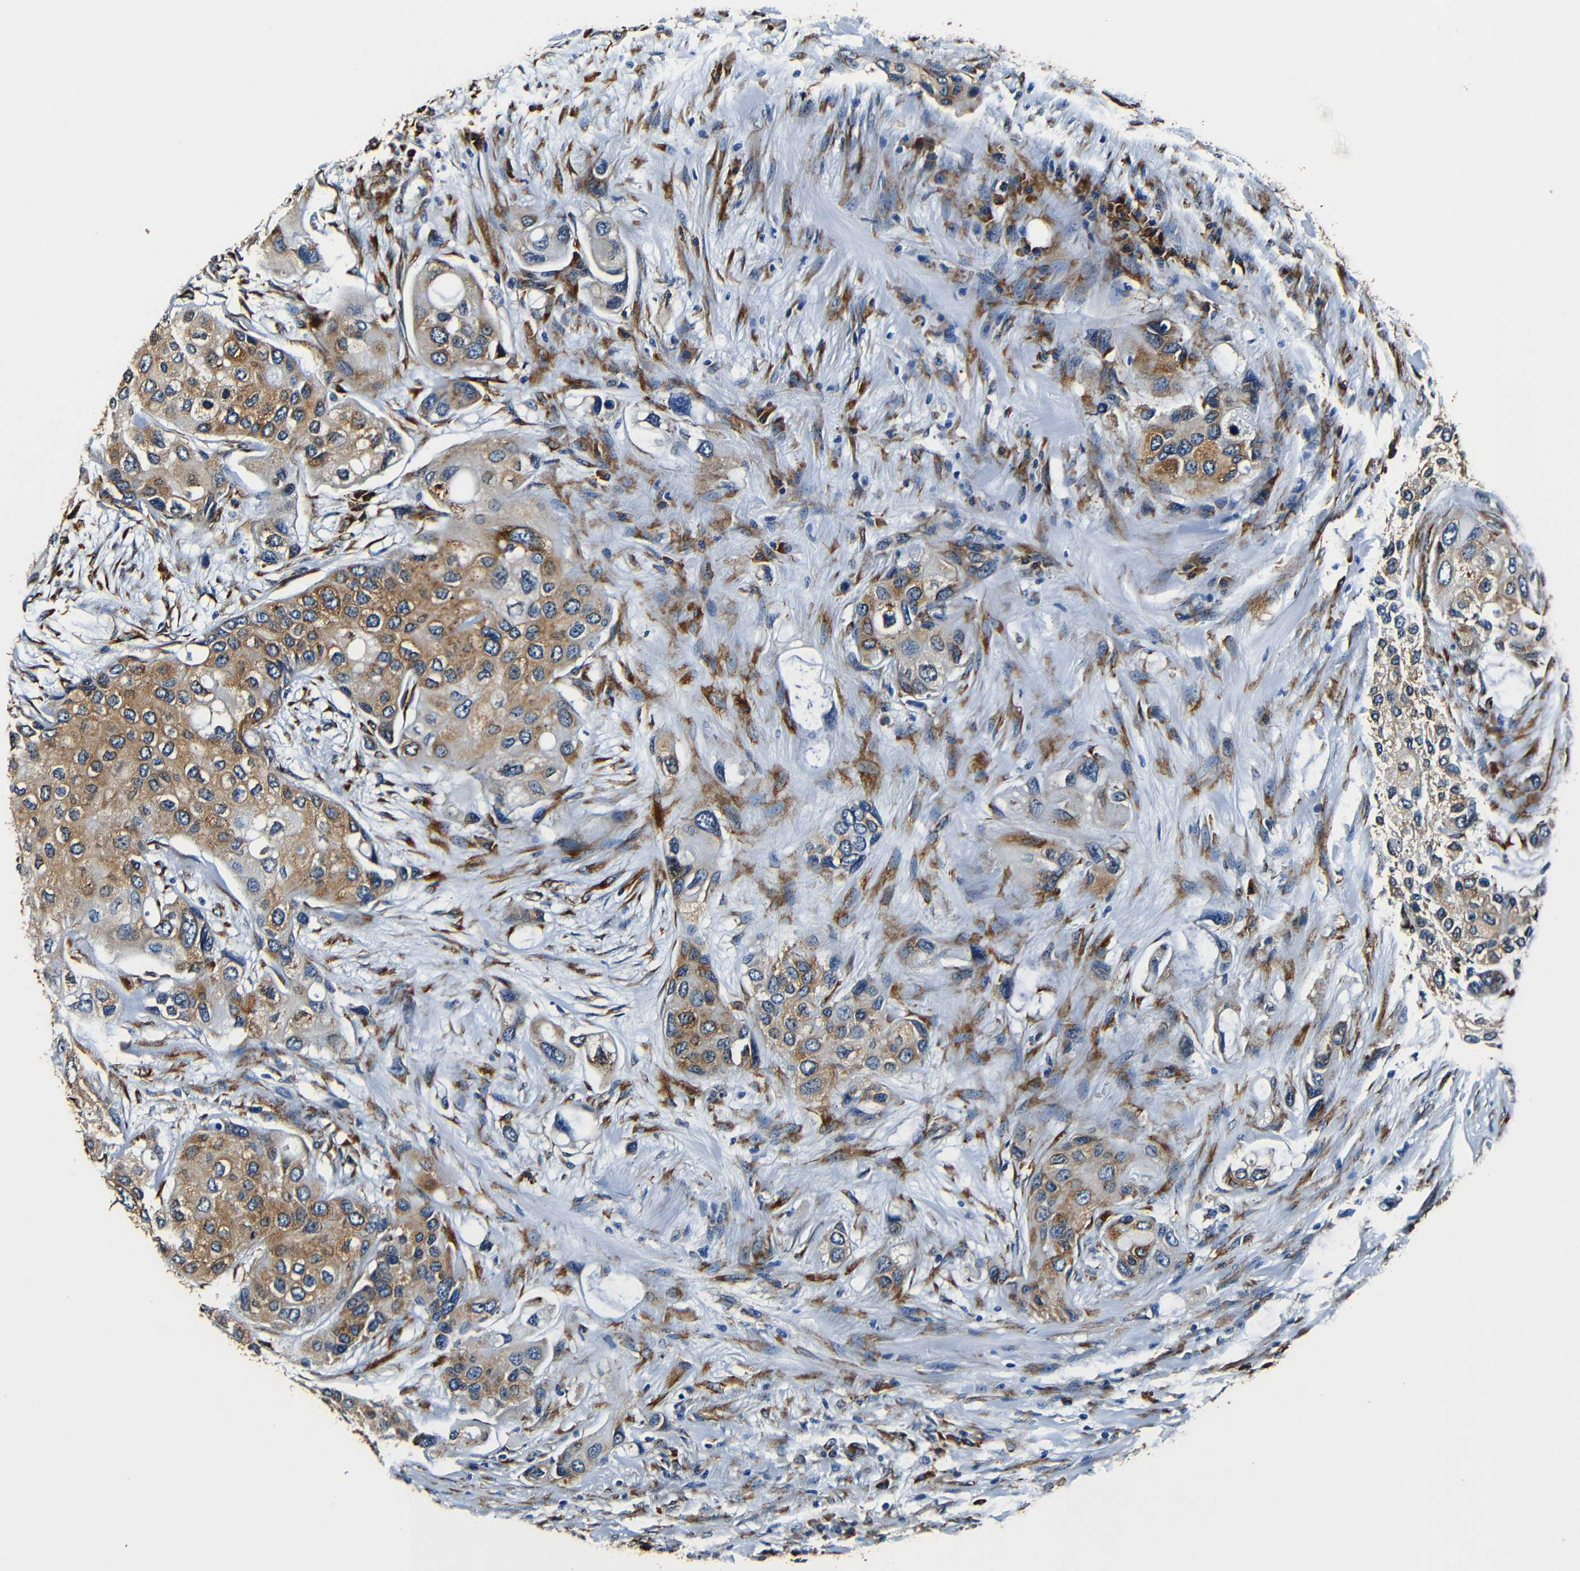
{"staining": {"intensity": "moderate", "quantity": ">75%", "location": "cytoplasmic/membranous"}, "tissue": "urothelial cancer", "cell_type": "Tumor cells", "image_type": "cancer", "snomed": [{"axis": "morphology", "description": "Urothelial carcinoma, High grade"}, {"axis": "topography", "description": "Urinary bladder"}], "caption": "Brown immunohistochemical staining in urothelial cancer demonstrates moderate cytoplasmic/membranous staining in about >75% of tumor cells. Immunohistochemistry stains the protein in brown and the nuclei are stained blue.", "gene": "RRBP1", "patient": {"sex": "female", "age": 56}}